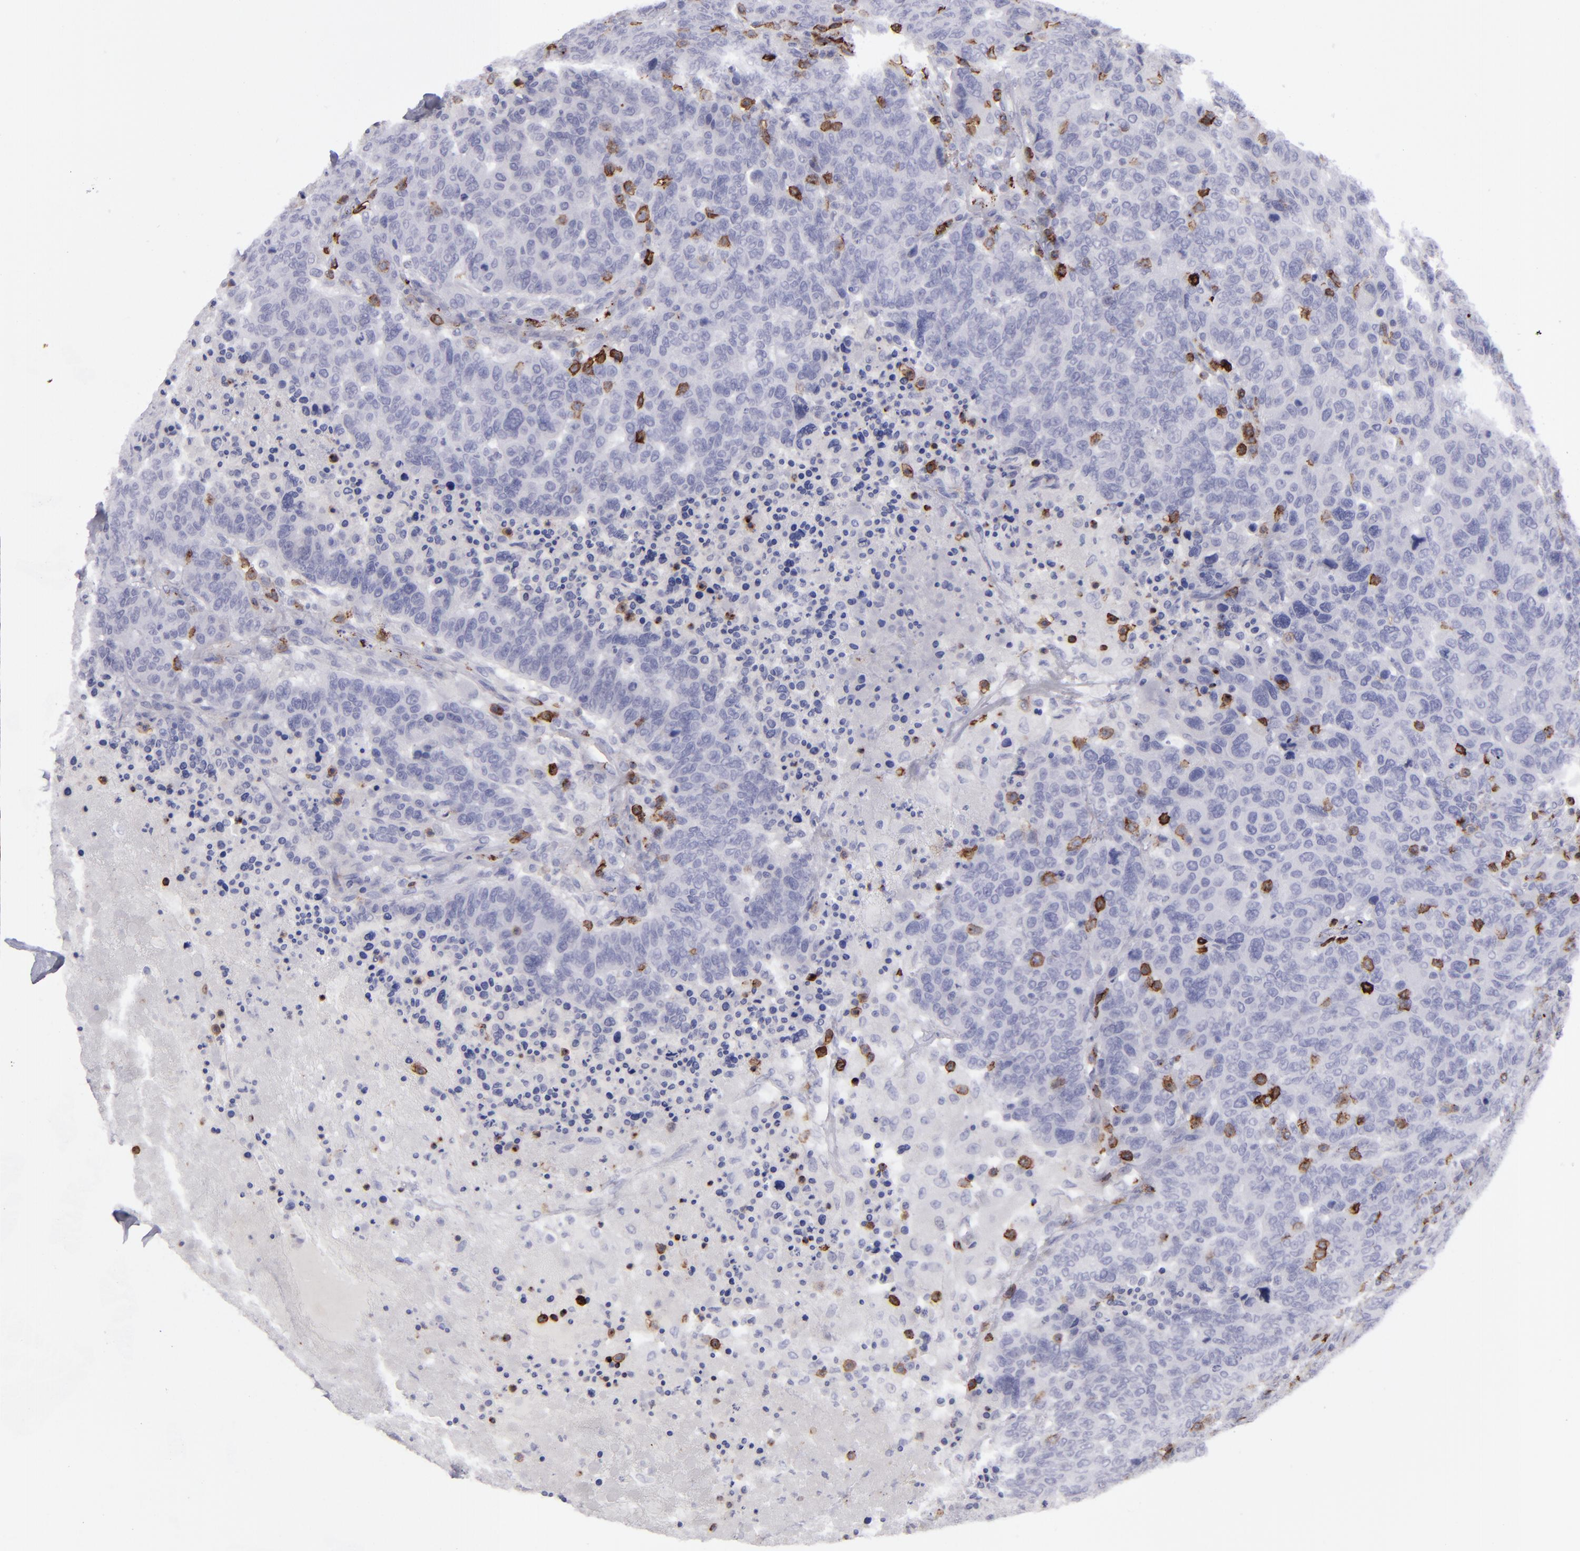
{"staining": {"intensity": "negative", "quantity": "none", "location": "none"}, "tissue": "breast cancer", "cell_type": "Tumor cells", "image_type": "cancer", "snomed": [{"axis": "morphology", "description": "Duct carcinoma"}, {"axis": "topography", "description": "Breast"}], "caption": "The IHC photomicrograph has no significant positivity in tumor cells of breast cancer (invasive ductal carcinoma) tissue. (DAB immunohistochemistry, high magnification).", "gene": "CD27", "patient": {"sex": "female", "age": 37}}